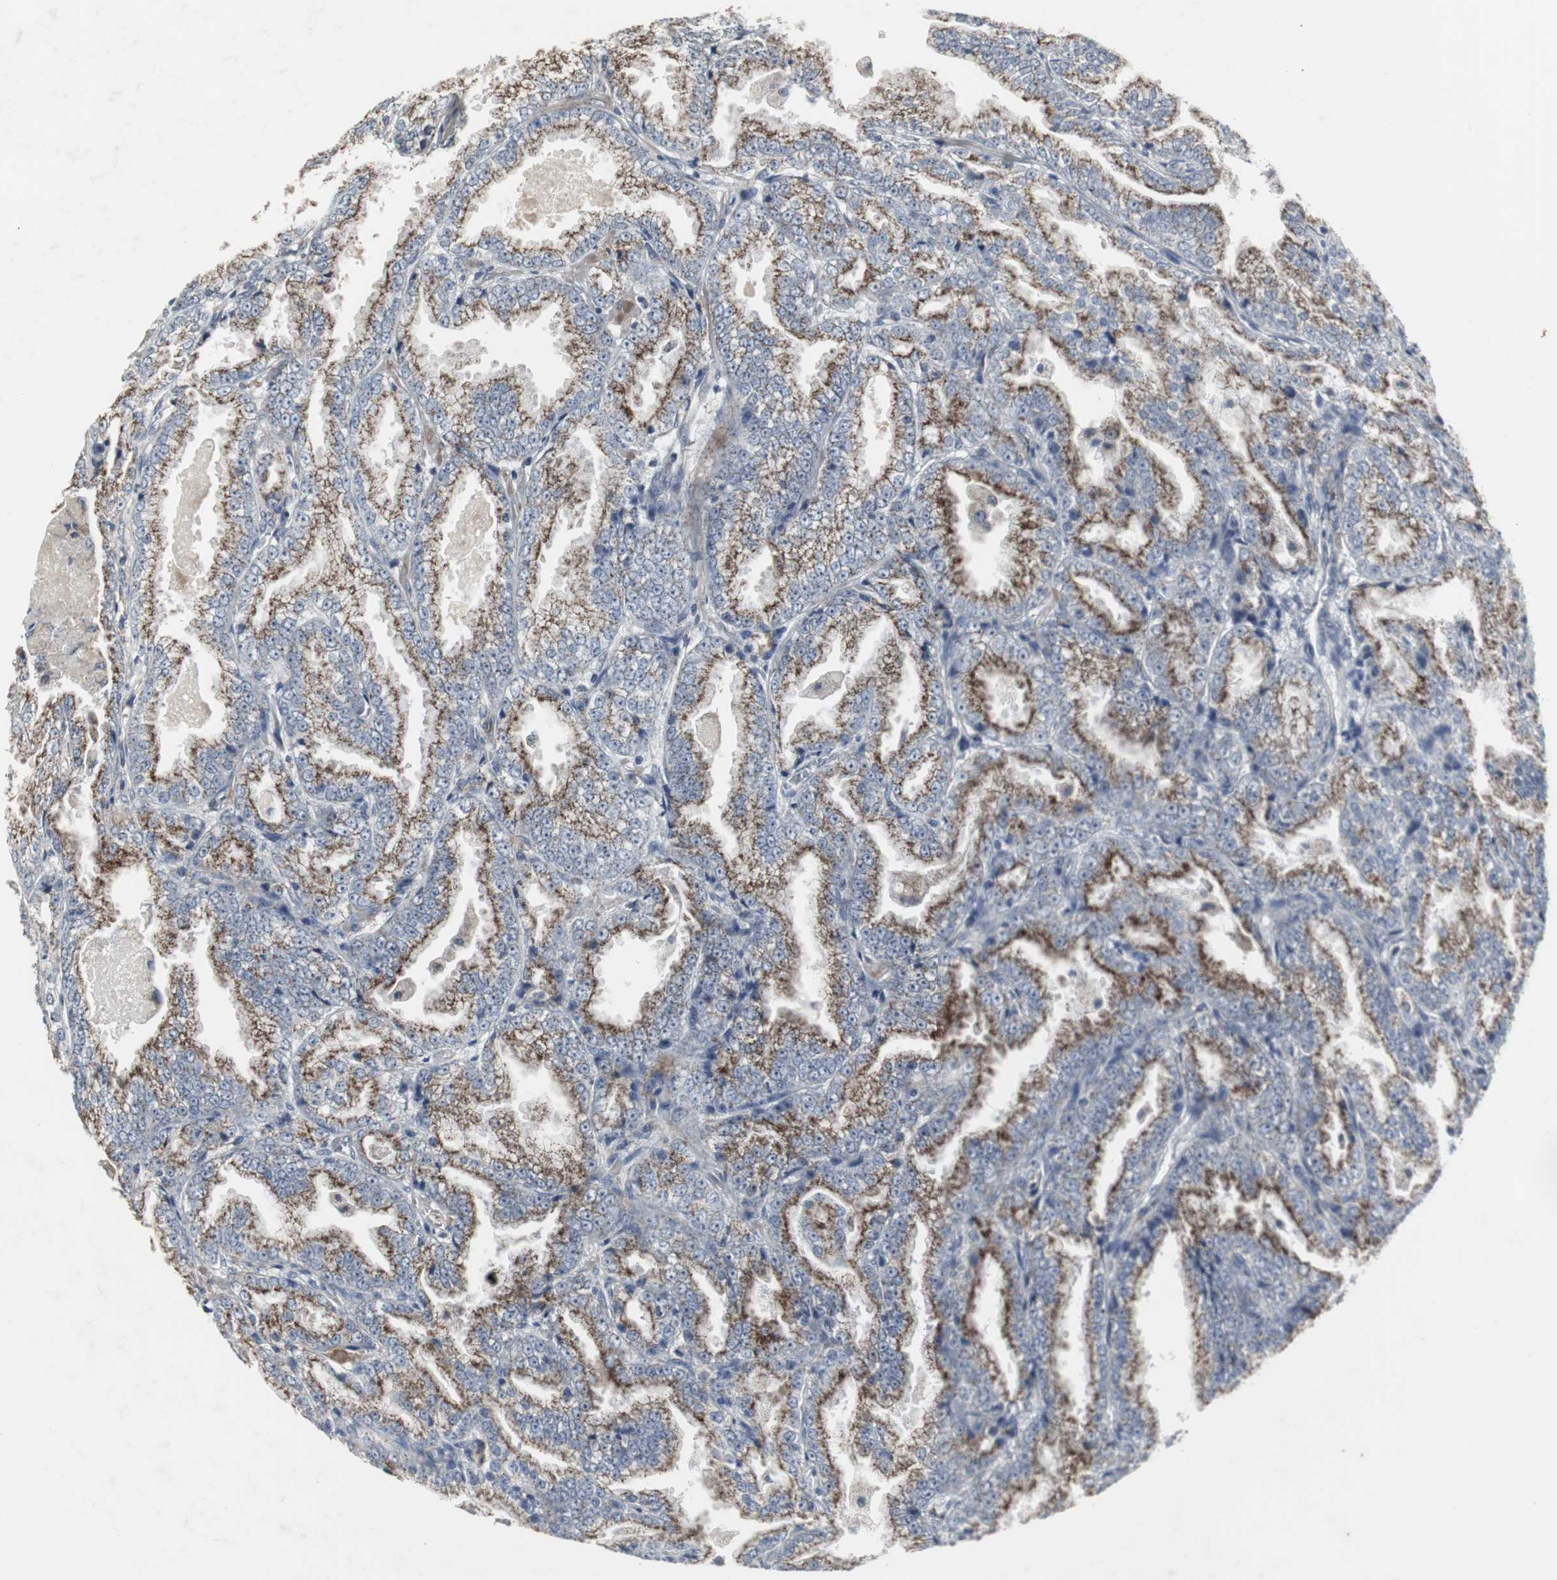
{"staining": {"intensity": "moderate", "quantity": ">75%", "location": "cytoplasmic/membranous"}, "tissue": "prostate cancer", "cell_type": "Tumor cells", "image_type": "cancer", "snomed": [{"axis": "morphology", "description": "Adenocarcinoma, High grade"}, {"axis": "topography", "description": "Prostate"}], "caption": "Adenocarcinoma (high-grade) (prostate) stained with a brown dye shows moderate cytoplasmic/membranous positive expression in approximately >75% of tumor cells.", "gene": "ACAA1", "patient": {"sex": "male", "age": 61}}